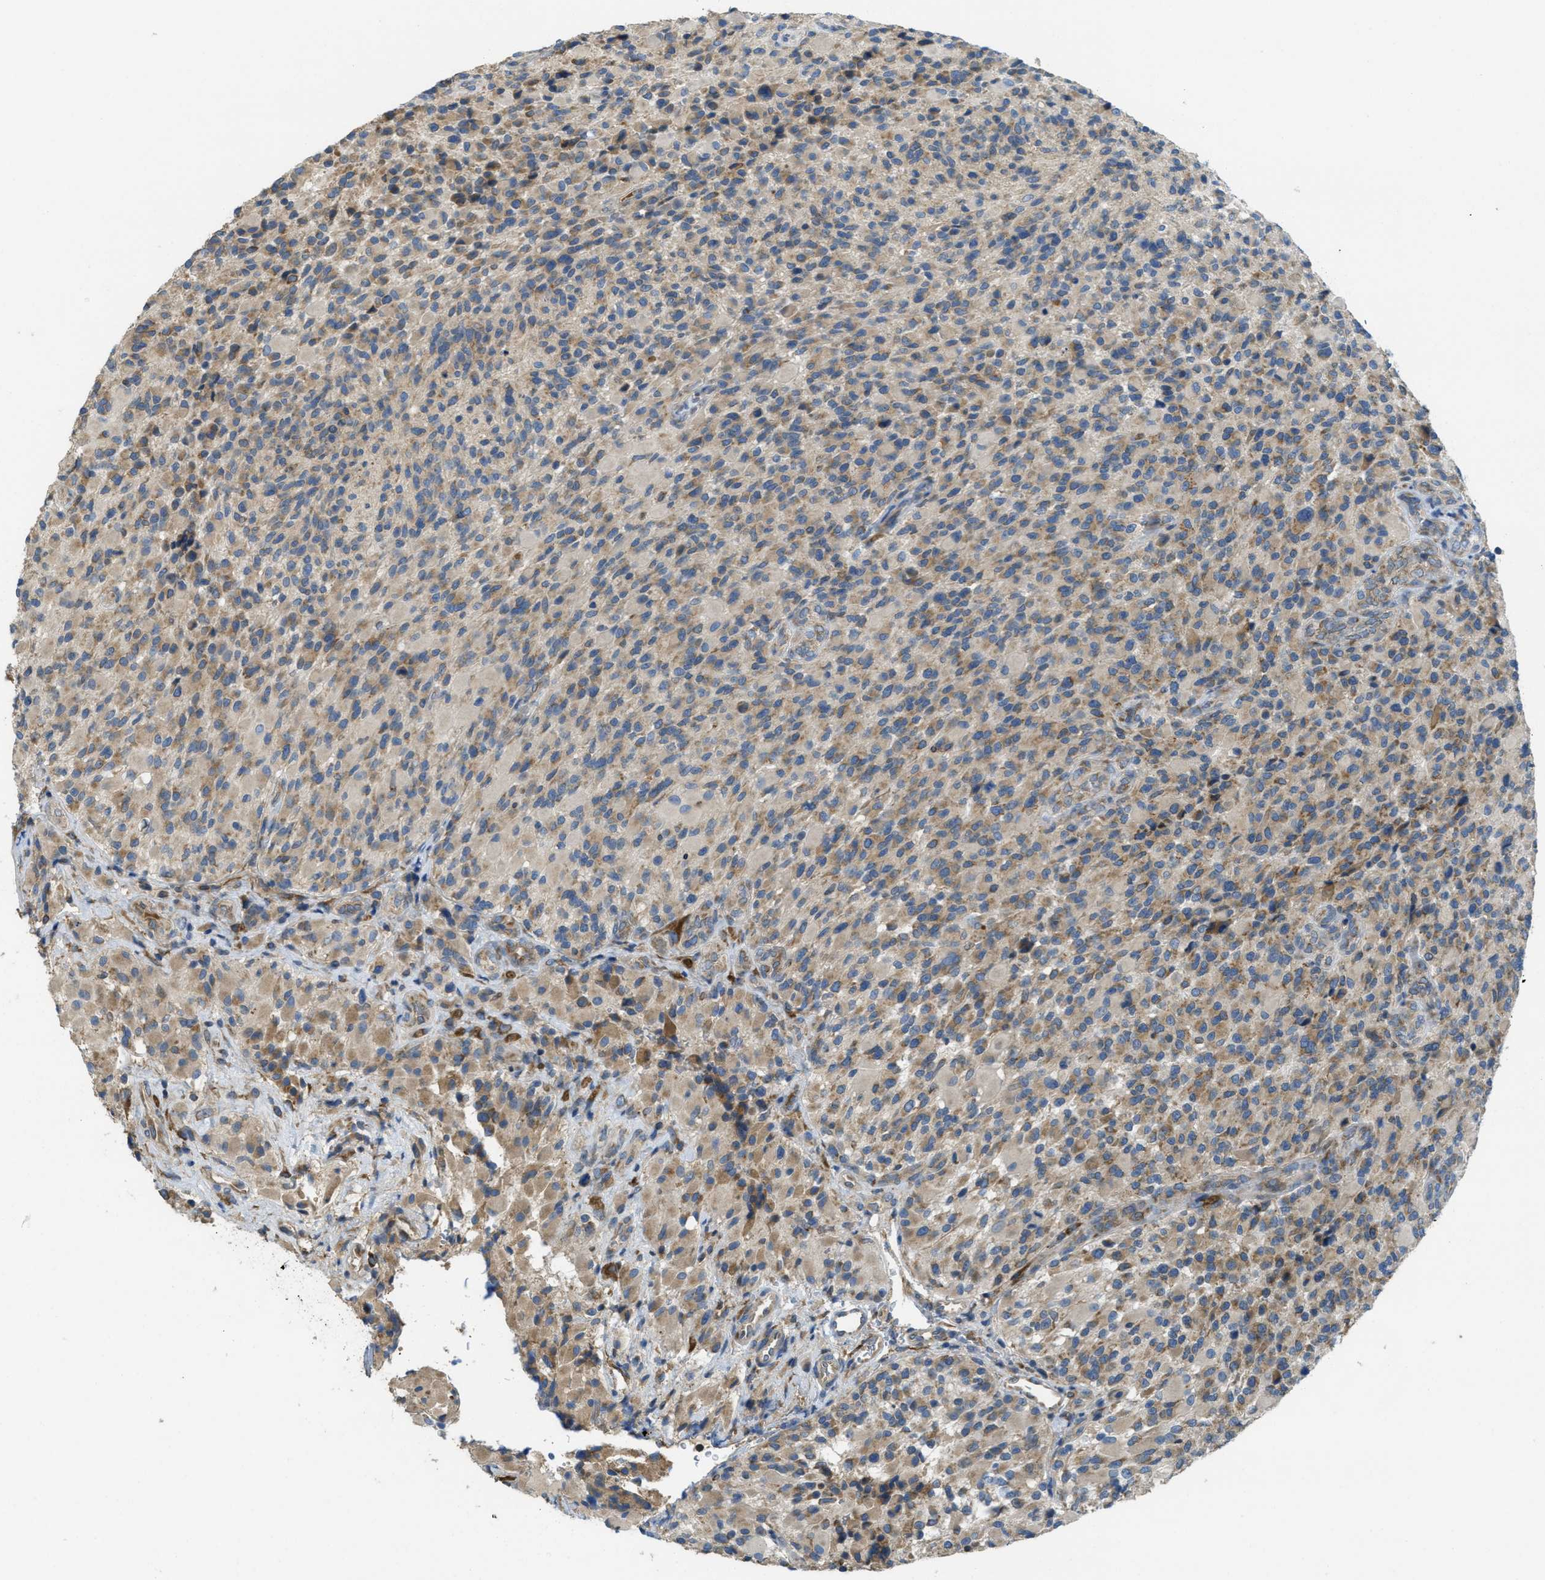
{"staining": {"intensity": "moderate", "quantity": "25%-75%", "location": "cytoplasmic/membranous"}, "tissue": "glioma", "cell_type": "Tumor cells", "image_type": "cancer", "snomed": [{"axis": "morphology", "description": "Glioma, malignant, High grade"}, {"axis": "topography", "description": "Brain"}], "caption": "IHC micrograph of human glioma stained for a protein (brown), which reveals medium levels of moderate cytoplasmic/membranous expression in about 25%-75% of tumor cells.", "gene": "SSR1", "patient": {"sex": "male", "age": 71}}